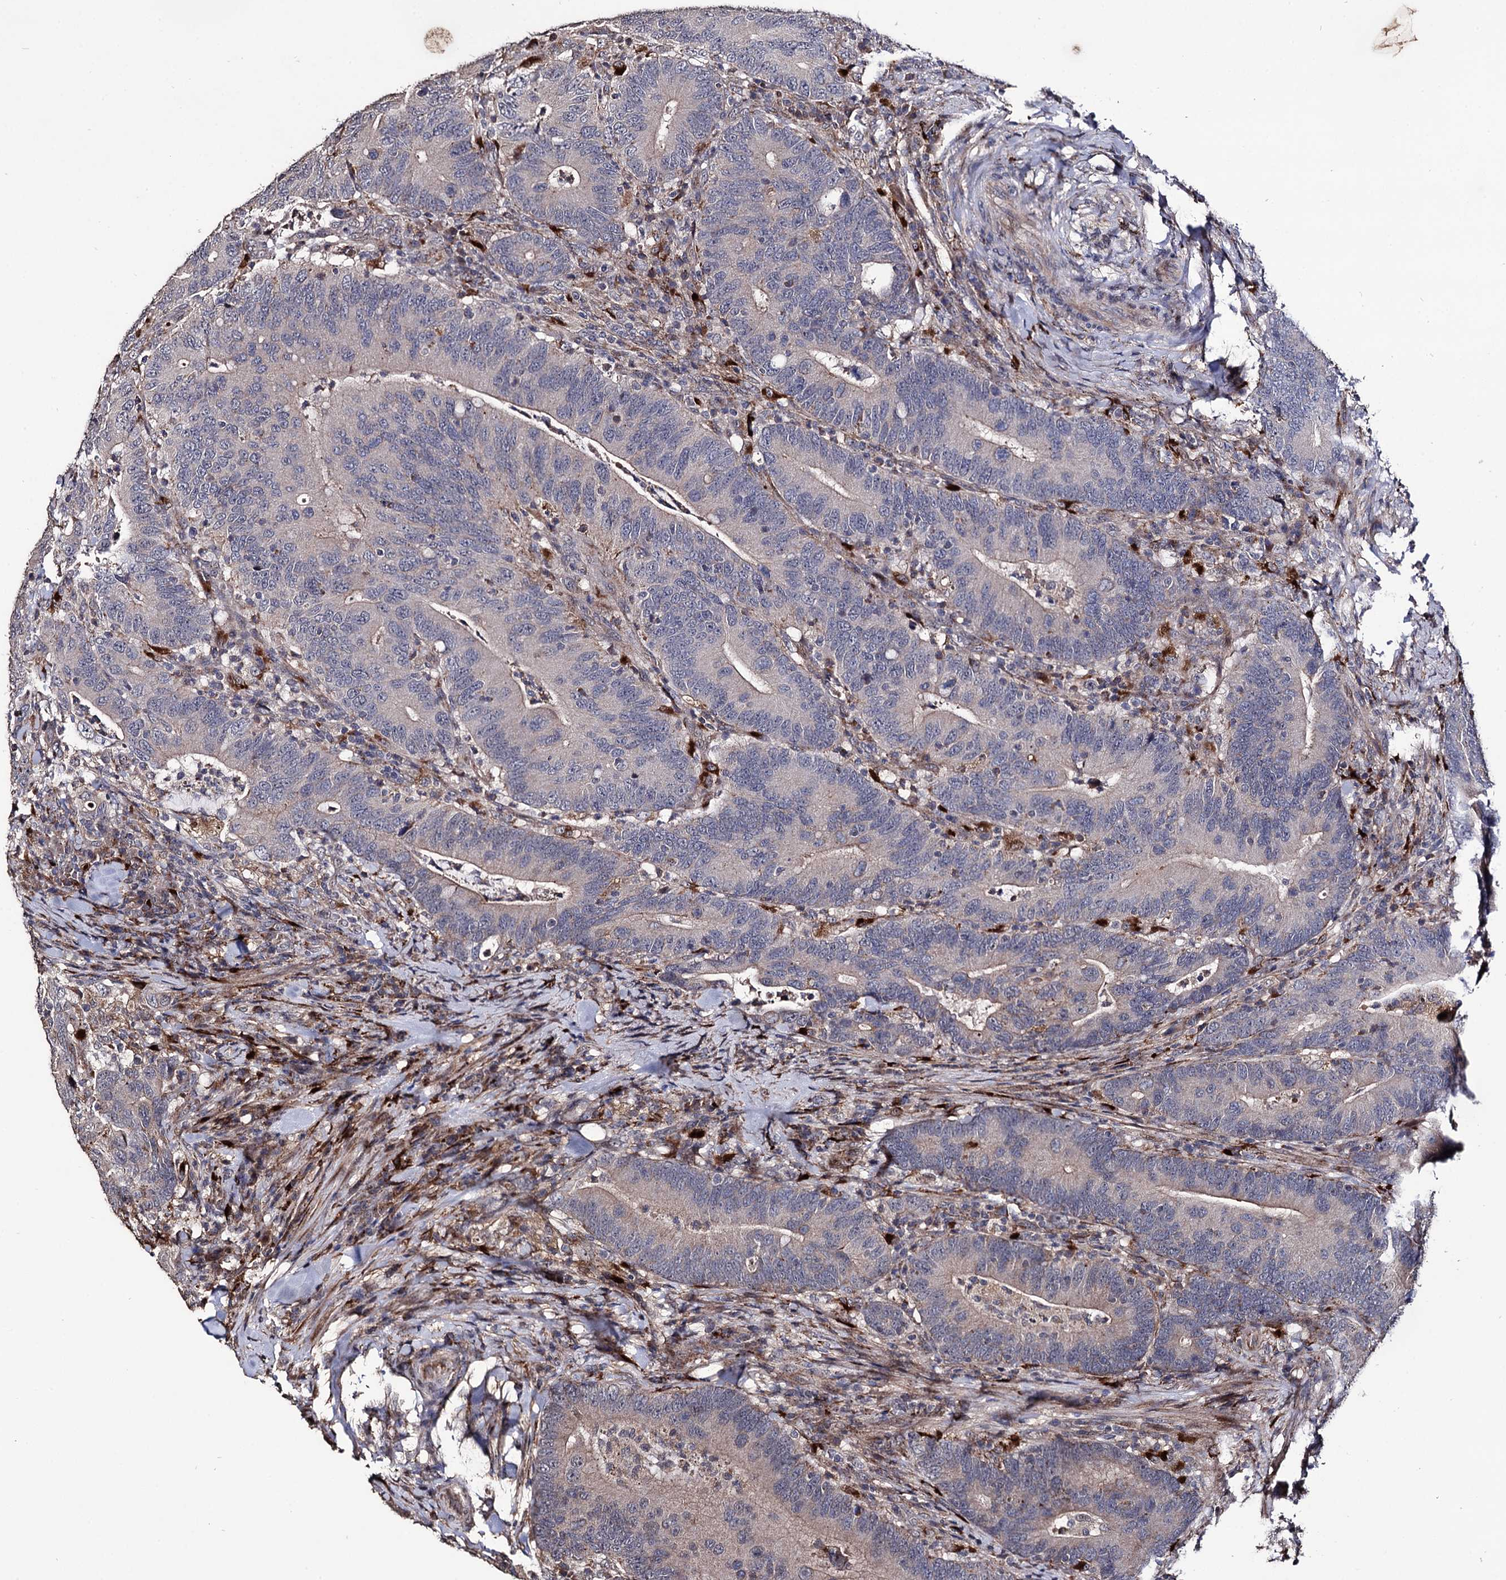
{"staining": {"intensity": "negative", "quantity": "none", "location": "none"}, "tissue": "colorectal cancer", "cell_type": "Tumor cells", "image_type": "cancer", "snomed": [{"axis": "morphology", "description": "Adenocarcinoma, NOS"}, {"axis": "topography", "description": "Colon"}], "caption": "Tumor cells show no significant staining in colorectal cancer. Nuclei are stained in blue.", "gene": "MICAL2", "patient": {"sex": "female", "age": 66}}